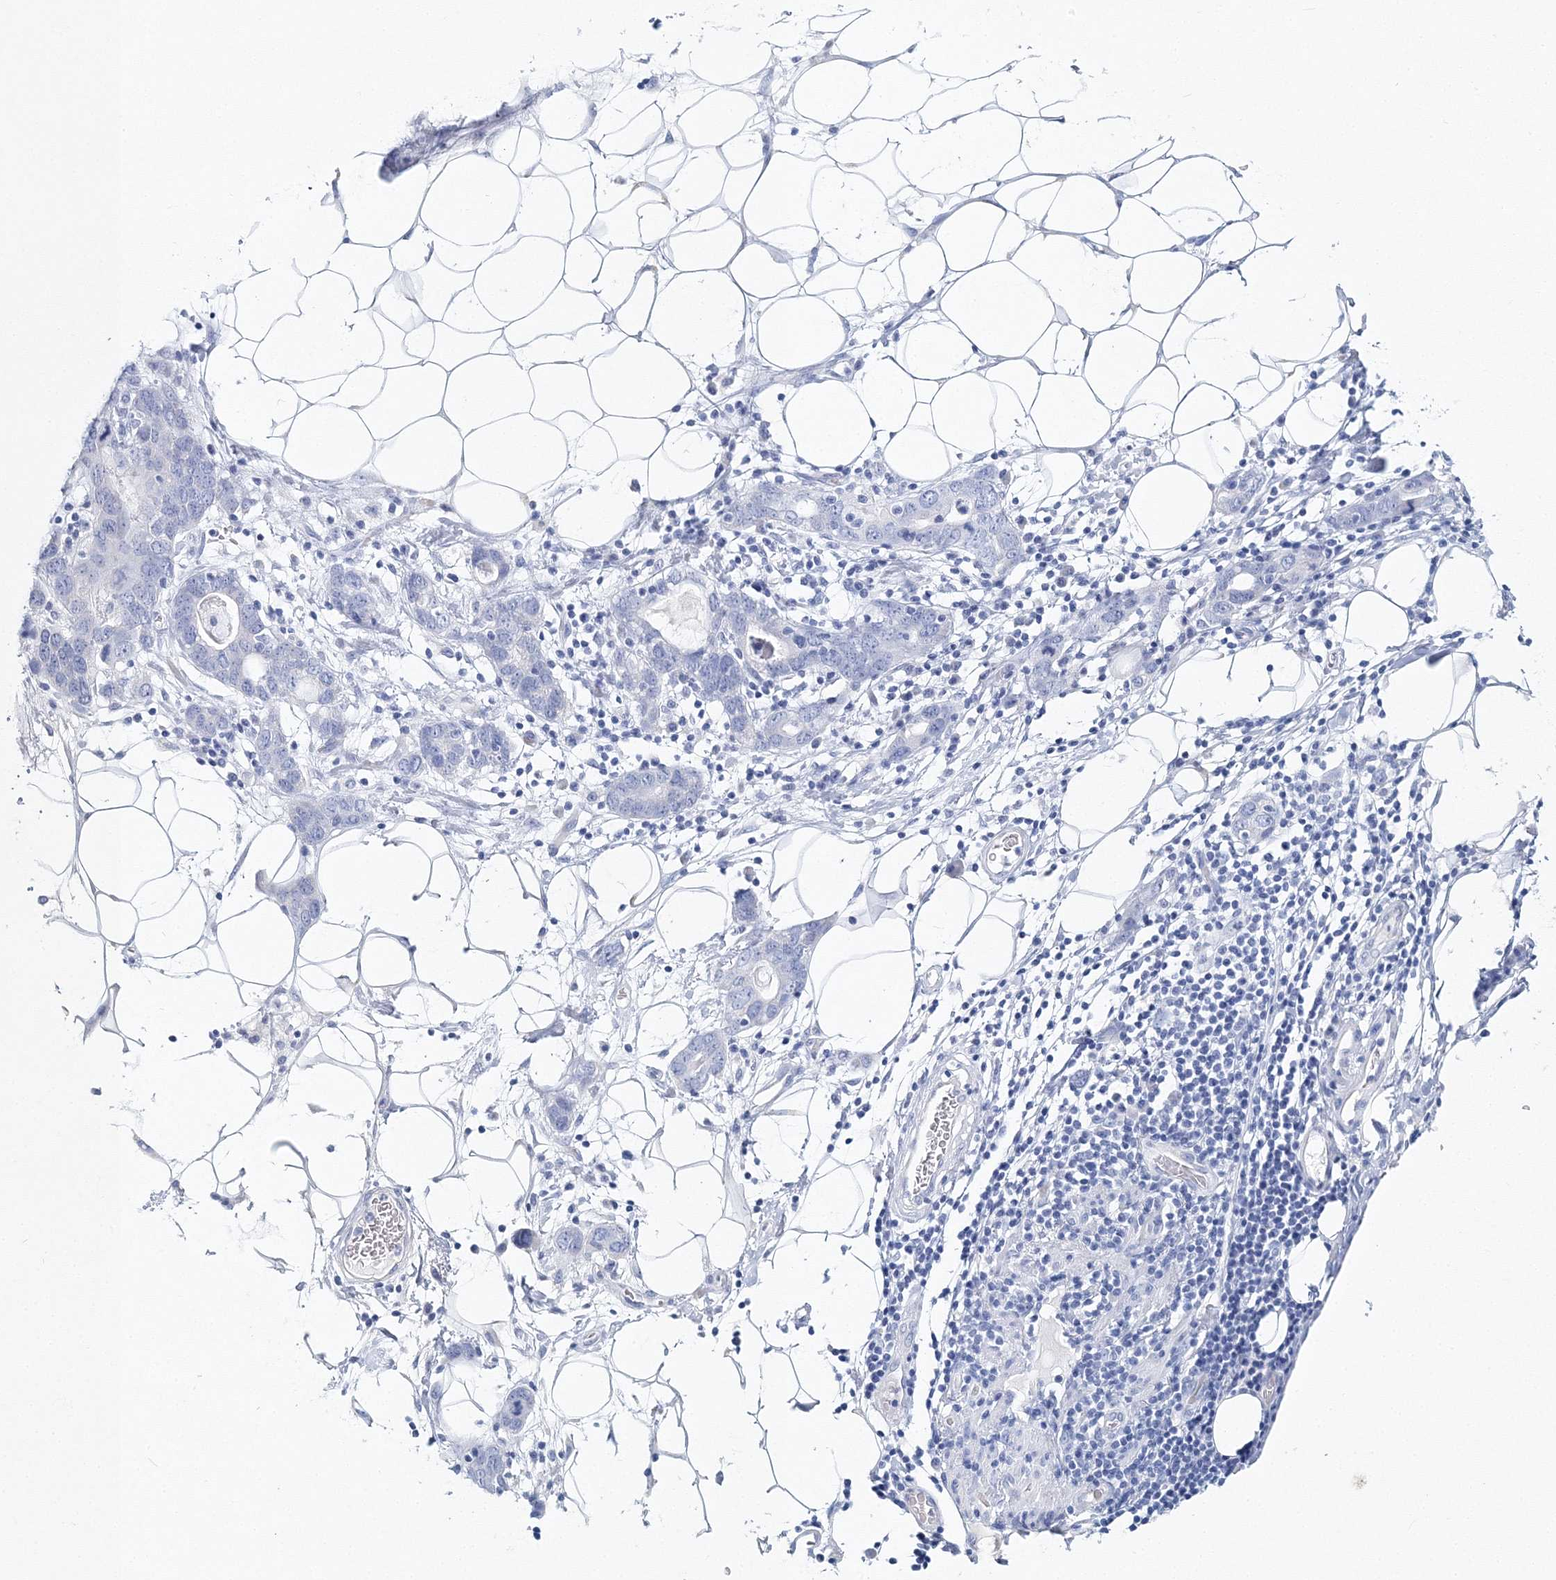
{"staining": {"intensity": "negative", "quantity": "none", "location": "none"}, "tissue": "stomach cancer", "cell_type": "Tumor cells", "image_type": "cancer", "snomed": [{"axis": "morphology", "description": "Adenocarcinoma, NOS"}, {"axis": "topography", "description": "Stomach, lower"}], "caption": "A histopathology image of human stomach adenocarcinoma is negative for staining in tumor cells. Nuclei are stained in blue.", "gene": "MYOZ2", "patient": {"sex": "female", "age": 93}}